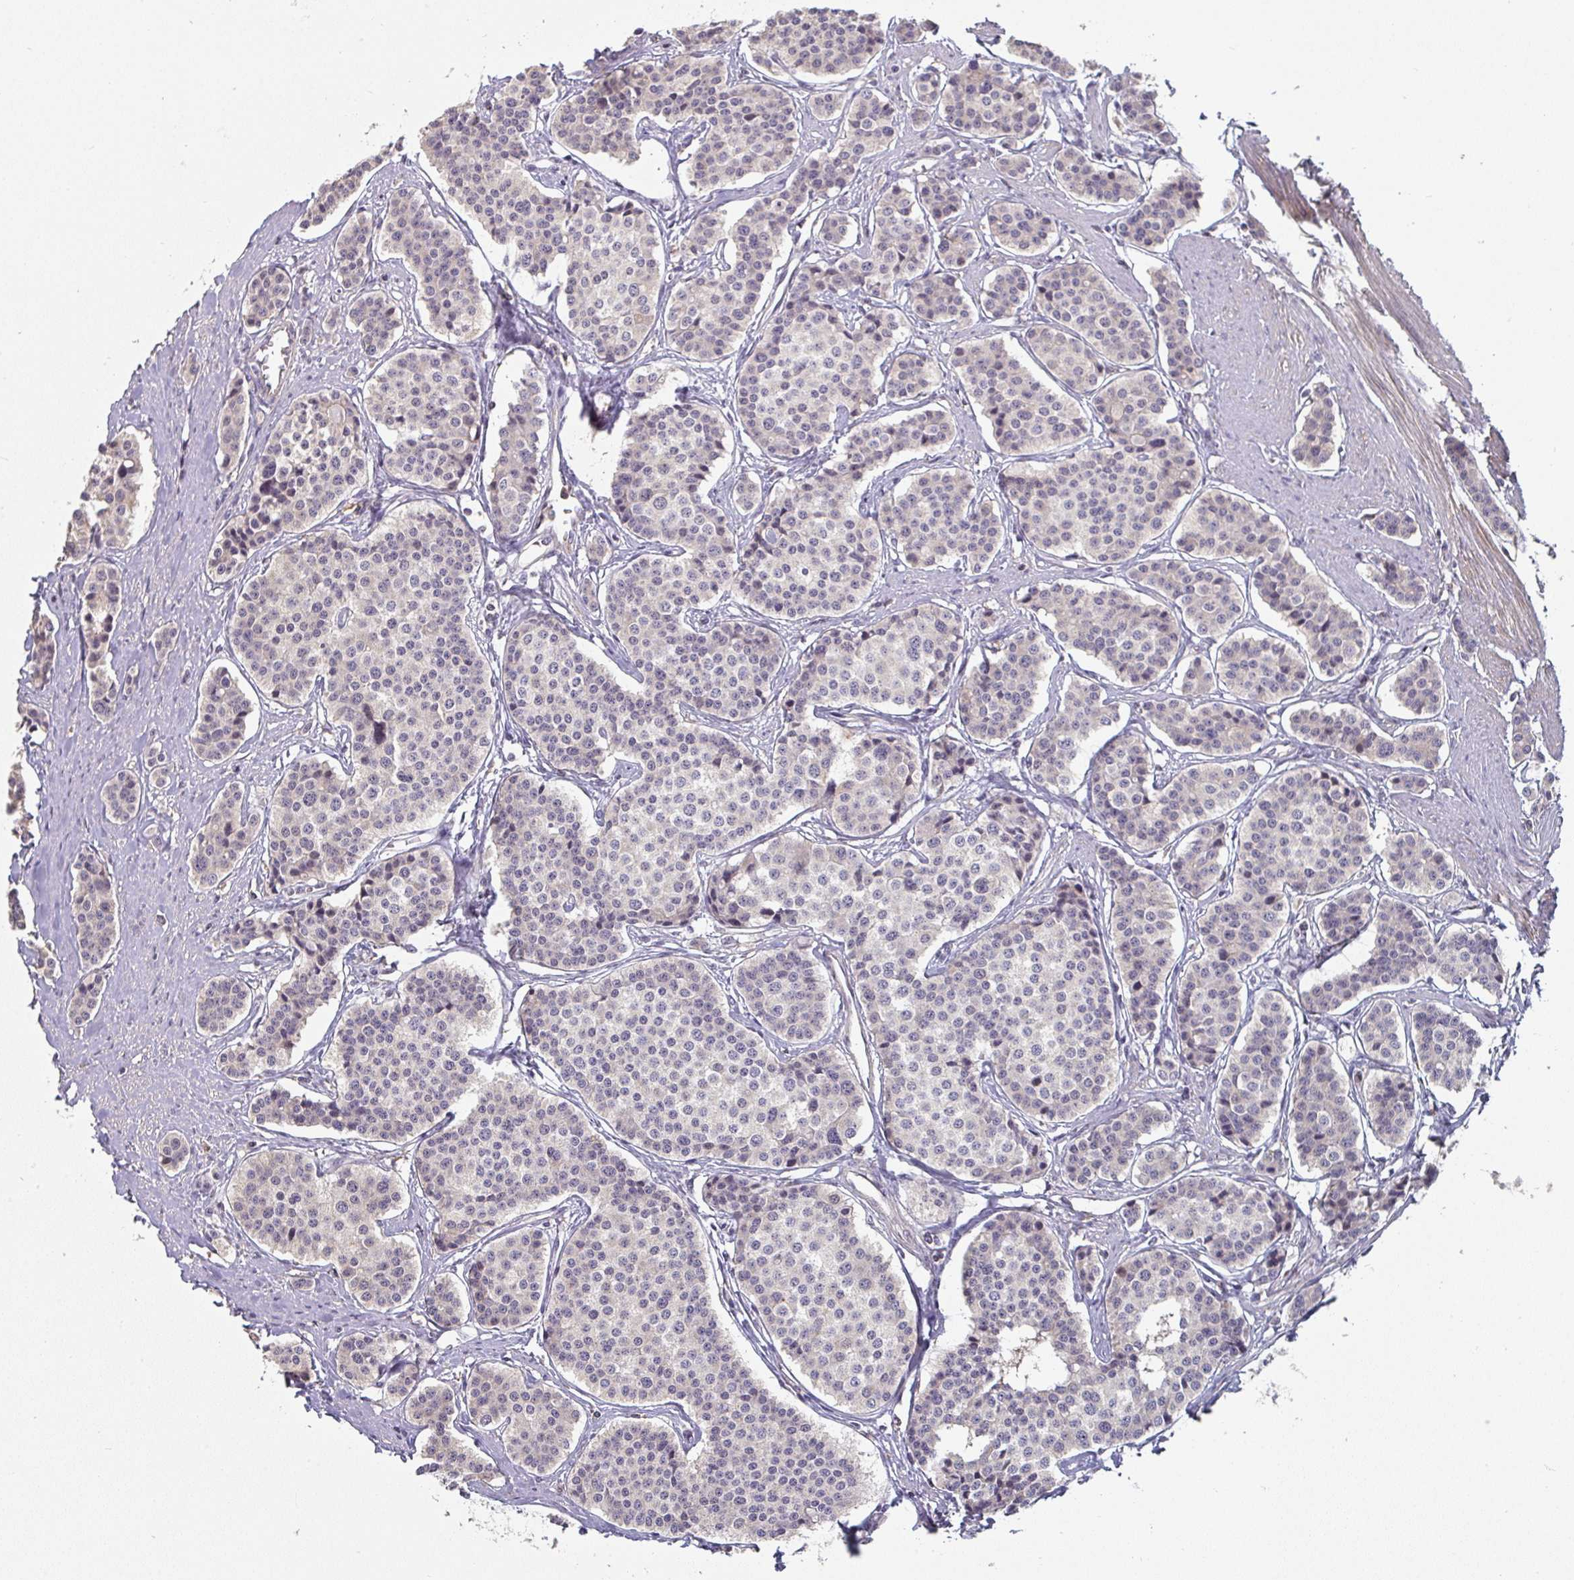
{"staining": {"intensity": "negative", "quantity": "none", "location": "none"}, "tissue": "carcinoid", "cell_type": "Tumor cells", "image_type": "cancer", "snomed": [{"axis": "morphology", "description": "Carcinoid, malignant, NOS"}, {"axis": "topography", "description": "Small intestine"}], "caption": "A histopathology image of human carcinoid (malignant) is negative for staining in tumor cells. Brightfield microscopy of IHC stained with DAB (brown) and hematoxylin (blue), captured at high magnification.", "gene": "RANGRF", "patient": {"sex": "male", "age": 60}}